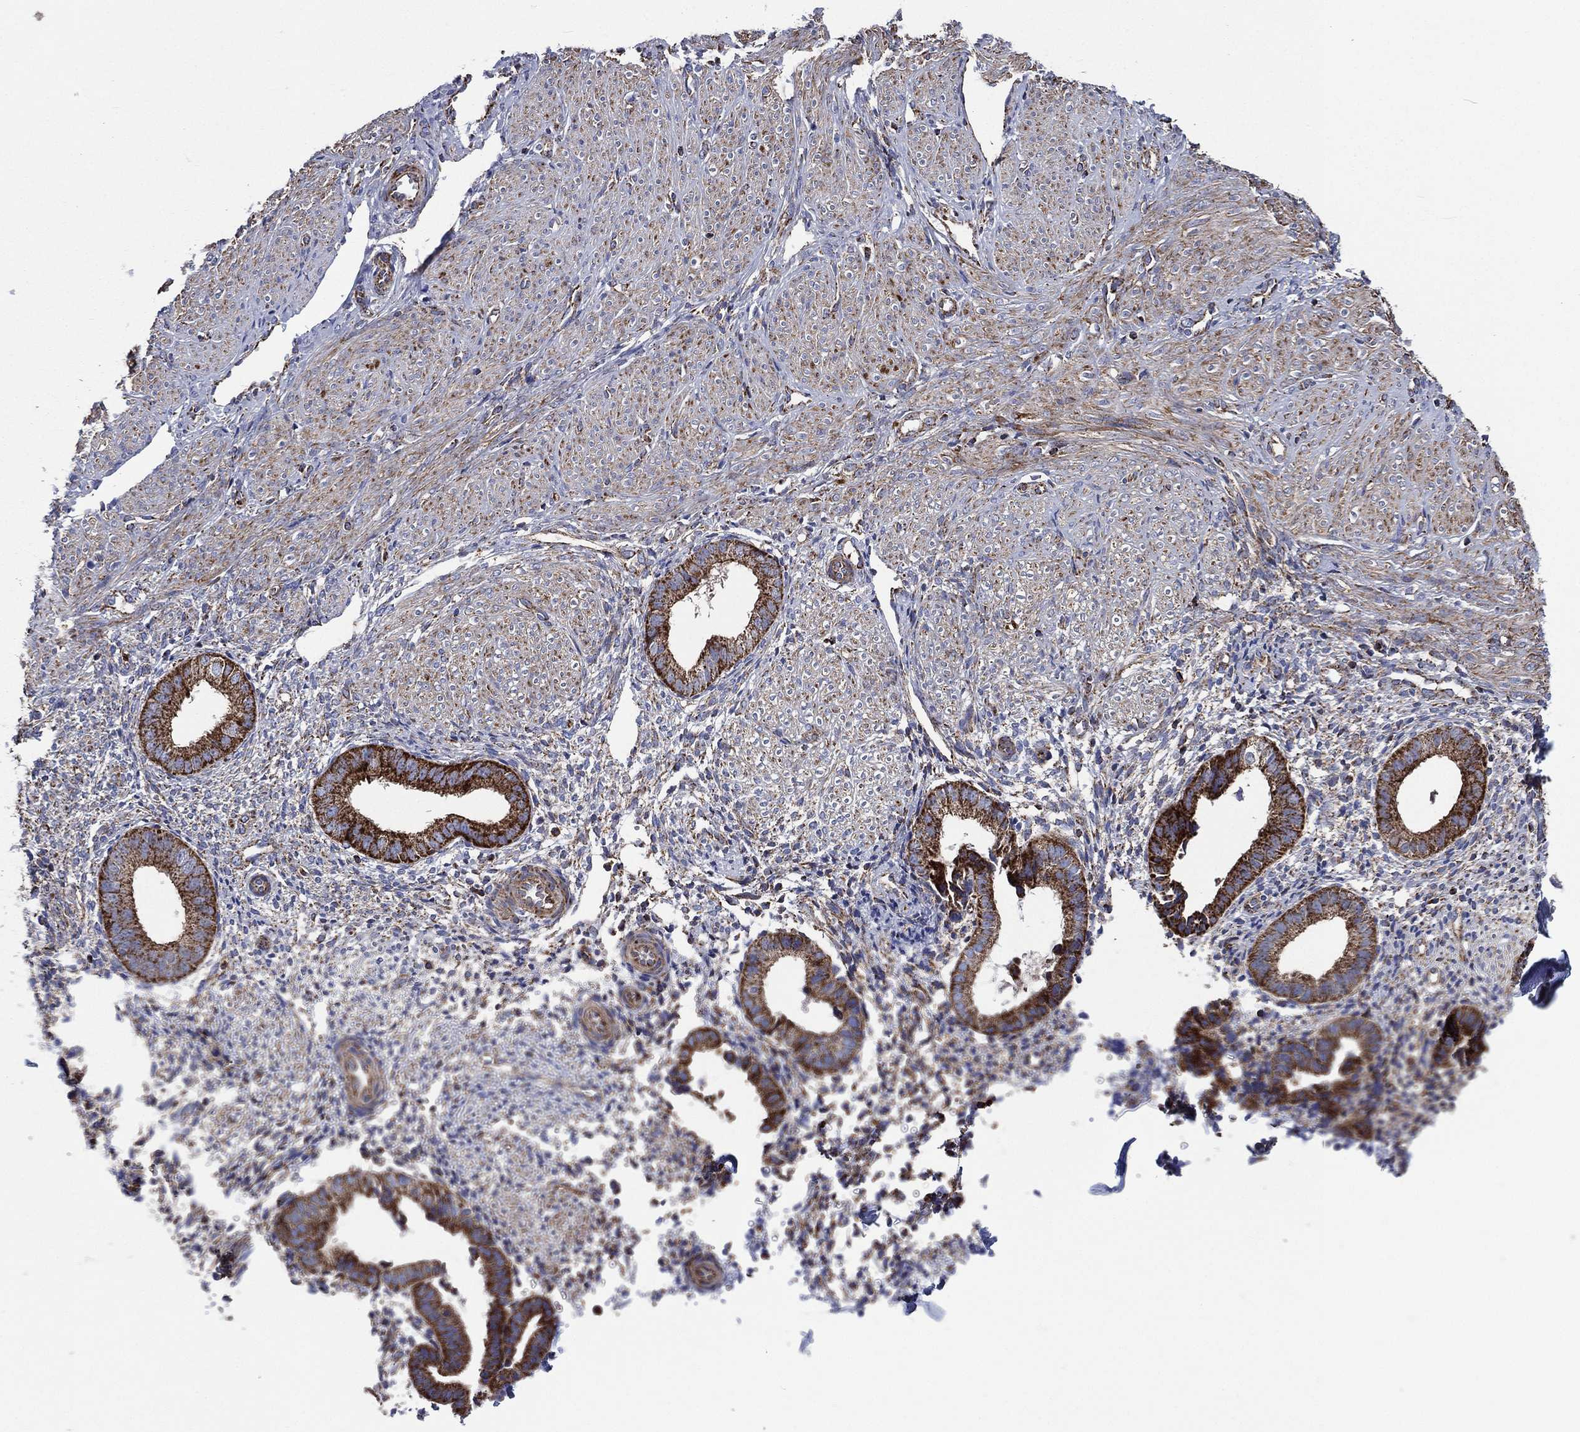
{"staining": {"intensity": "moderate", "quantity": "<25%", "location": "cytoplasmic/membranous"}, "tissue": "endometrium", "cell_type": "Cells in endometrial stroma", "image_type": "normal", "snomed": [{"axis": "morphology", "description": "Normal tissue, NOS"}, {"axis": "topography", "description": "Endometrium"}], "caption": "Cells in endometrial stroma demonstrate low levels of moderate cytoplasmic/membranous positivity in about <25% of cells in unremarkable endometrium.", "gene": "ANKRD37", "patient": {"sex": "female", "age": 47}}